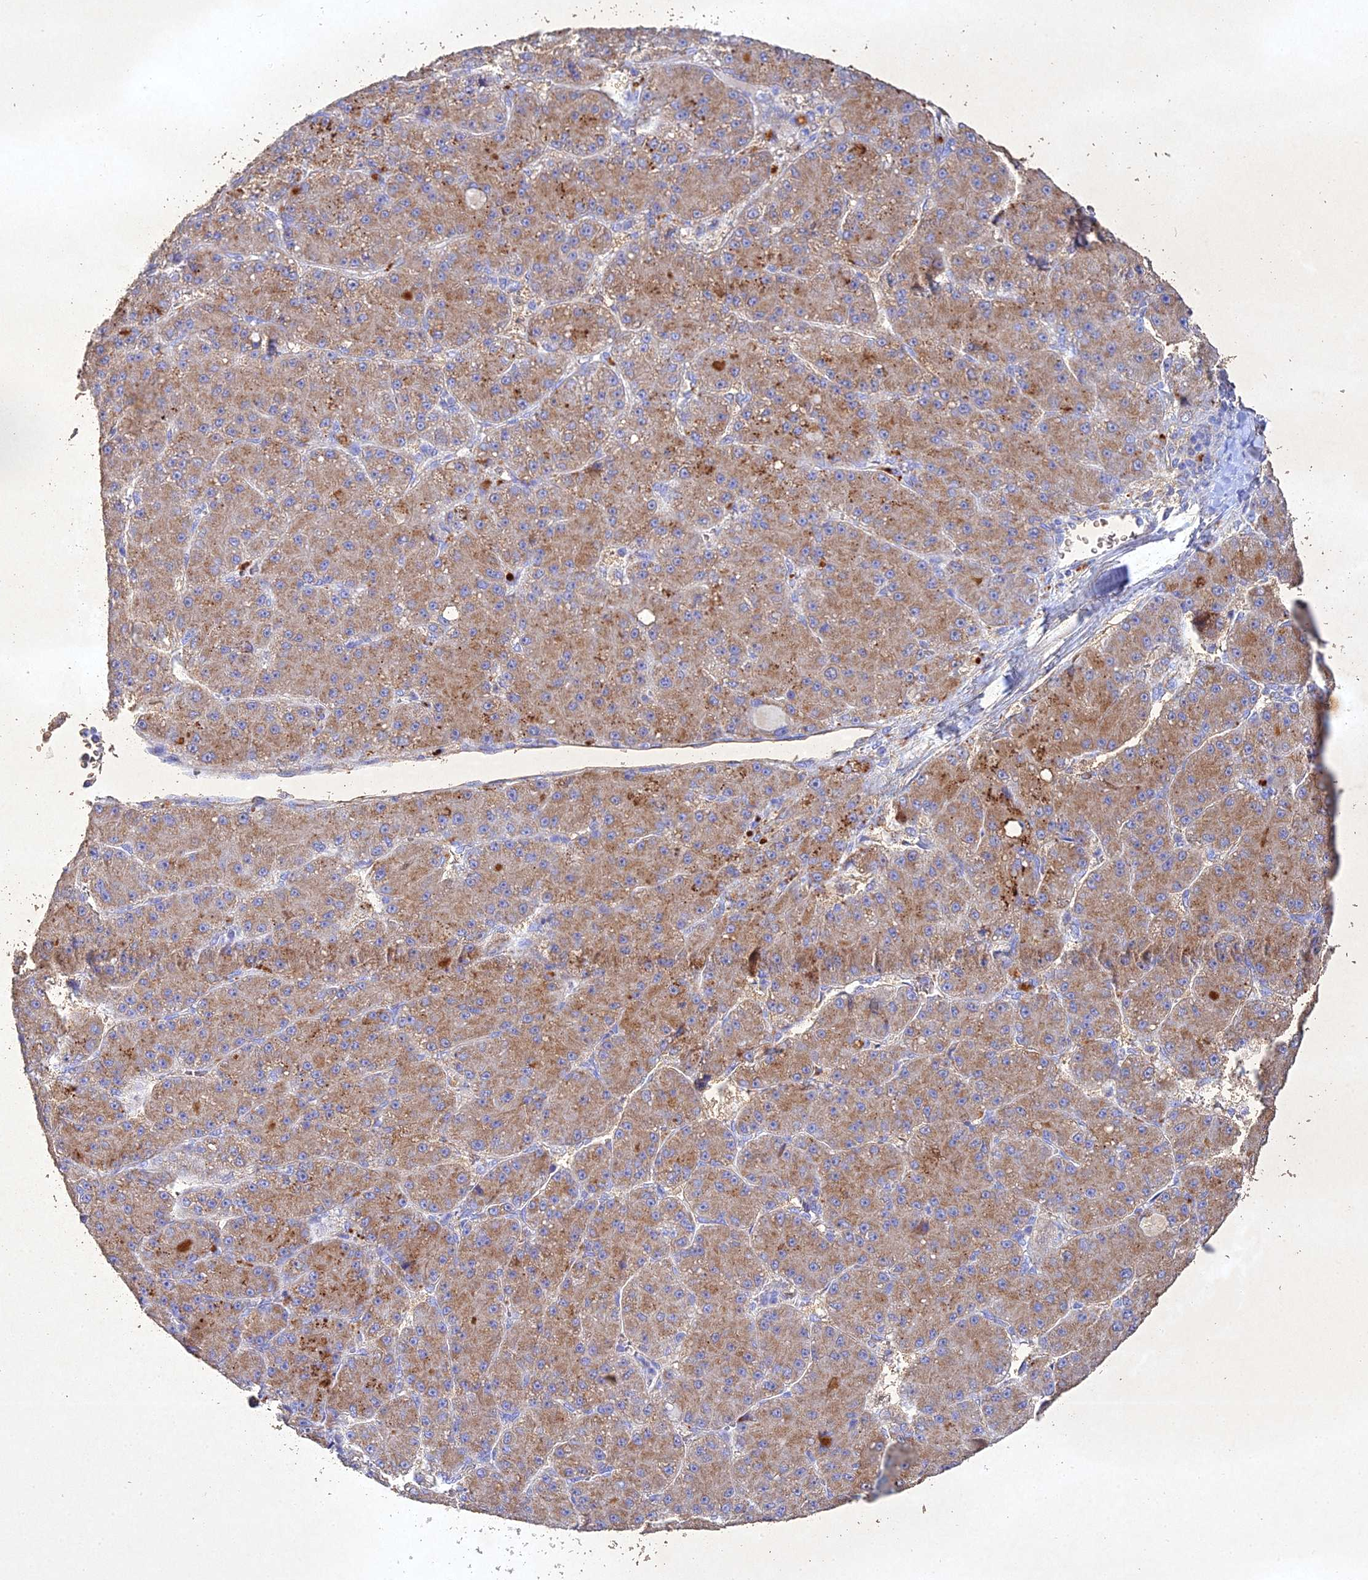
{"staining": {"intensity": "moderate", "quantity": ">75%", "location": "cytoplasmic/membranous"}, "tissue": "liver cancer", "cell_type": "Tumor cells", "image_type": "cancer", "snomed": [{"axis": "morphology", "description": "Carcinoma, Hepatocellular, NOS"}, {"axis": "topography", "description": "Liver"}], "caption": "About >75% of tumor cells in human liver cancer show moderate cytoplasmic/membranous protein expression as visualized by brown immunohistochemical staining.", "gene": "NDUFV1", "patient": {"sex": "male", "age": 67}}